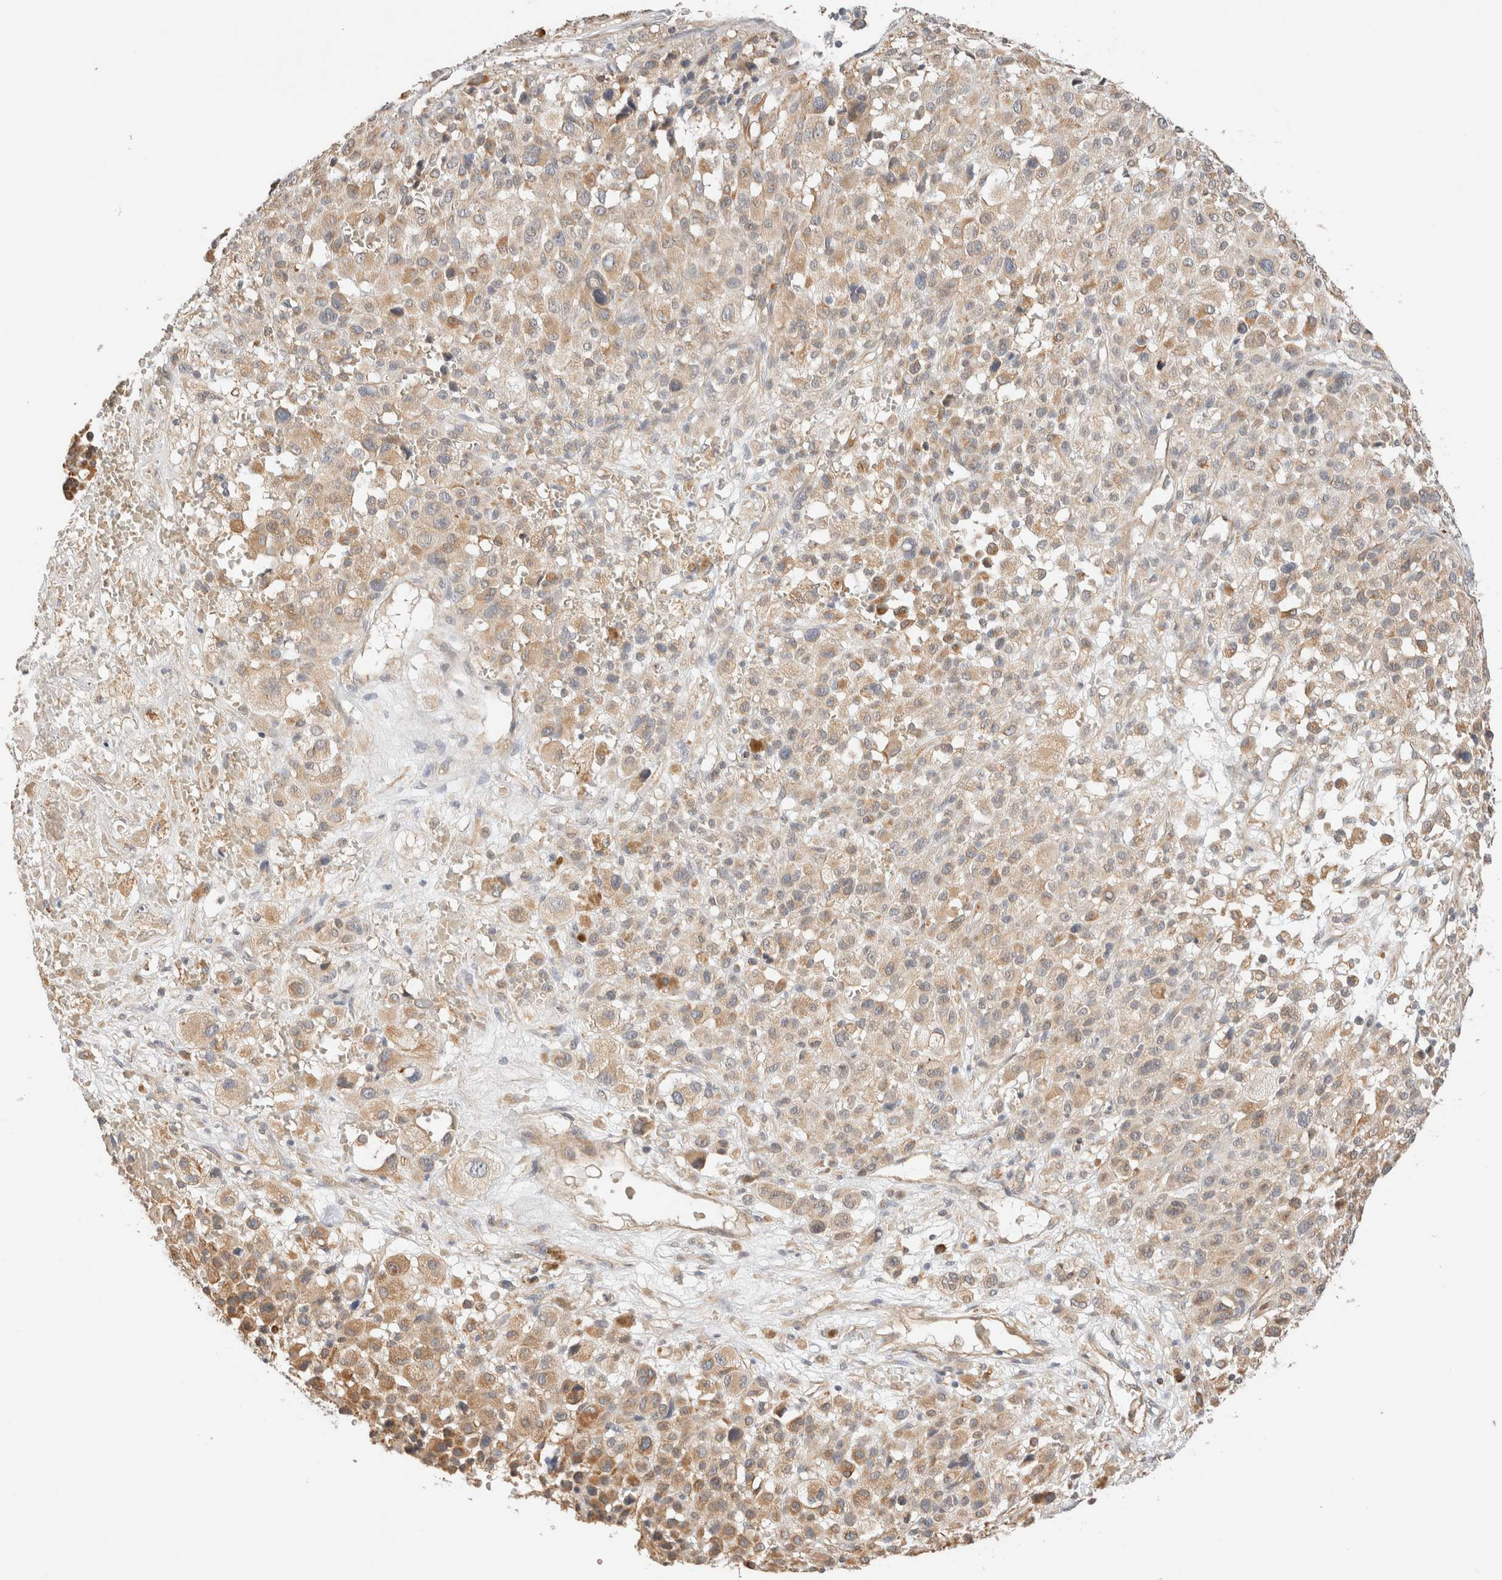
{"staining": {"intensity": "moderate", "quantity": ">75%", "location": "cytoplasmic/membranous"}, "tissue": "melanoma", "cell_type": "Tumor cells", "image_type": "cancer", "snomed": [{"axis": "morphology", "description": "Malignant melanoma, Metastatic site"}, {"axis": "topography", "description": "Skin"}], "caption": "The image exhibits staining of malignant melanoma (metastatic site), revealing moderate cytoplasmic/membranous protein positivity (brown color) within tumor cells.", "gene": "SYVN1", "patient": {"sex": "female", "age": 74}}